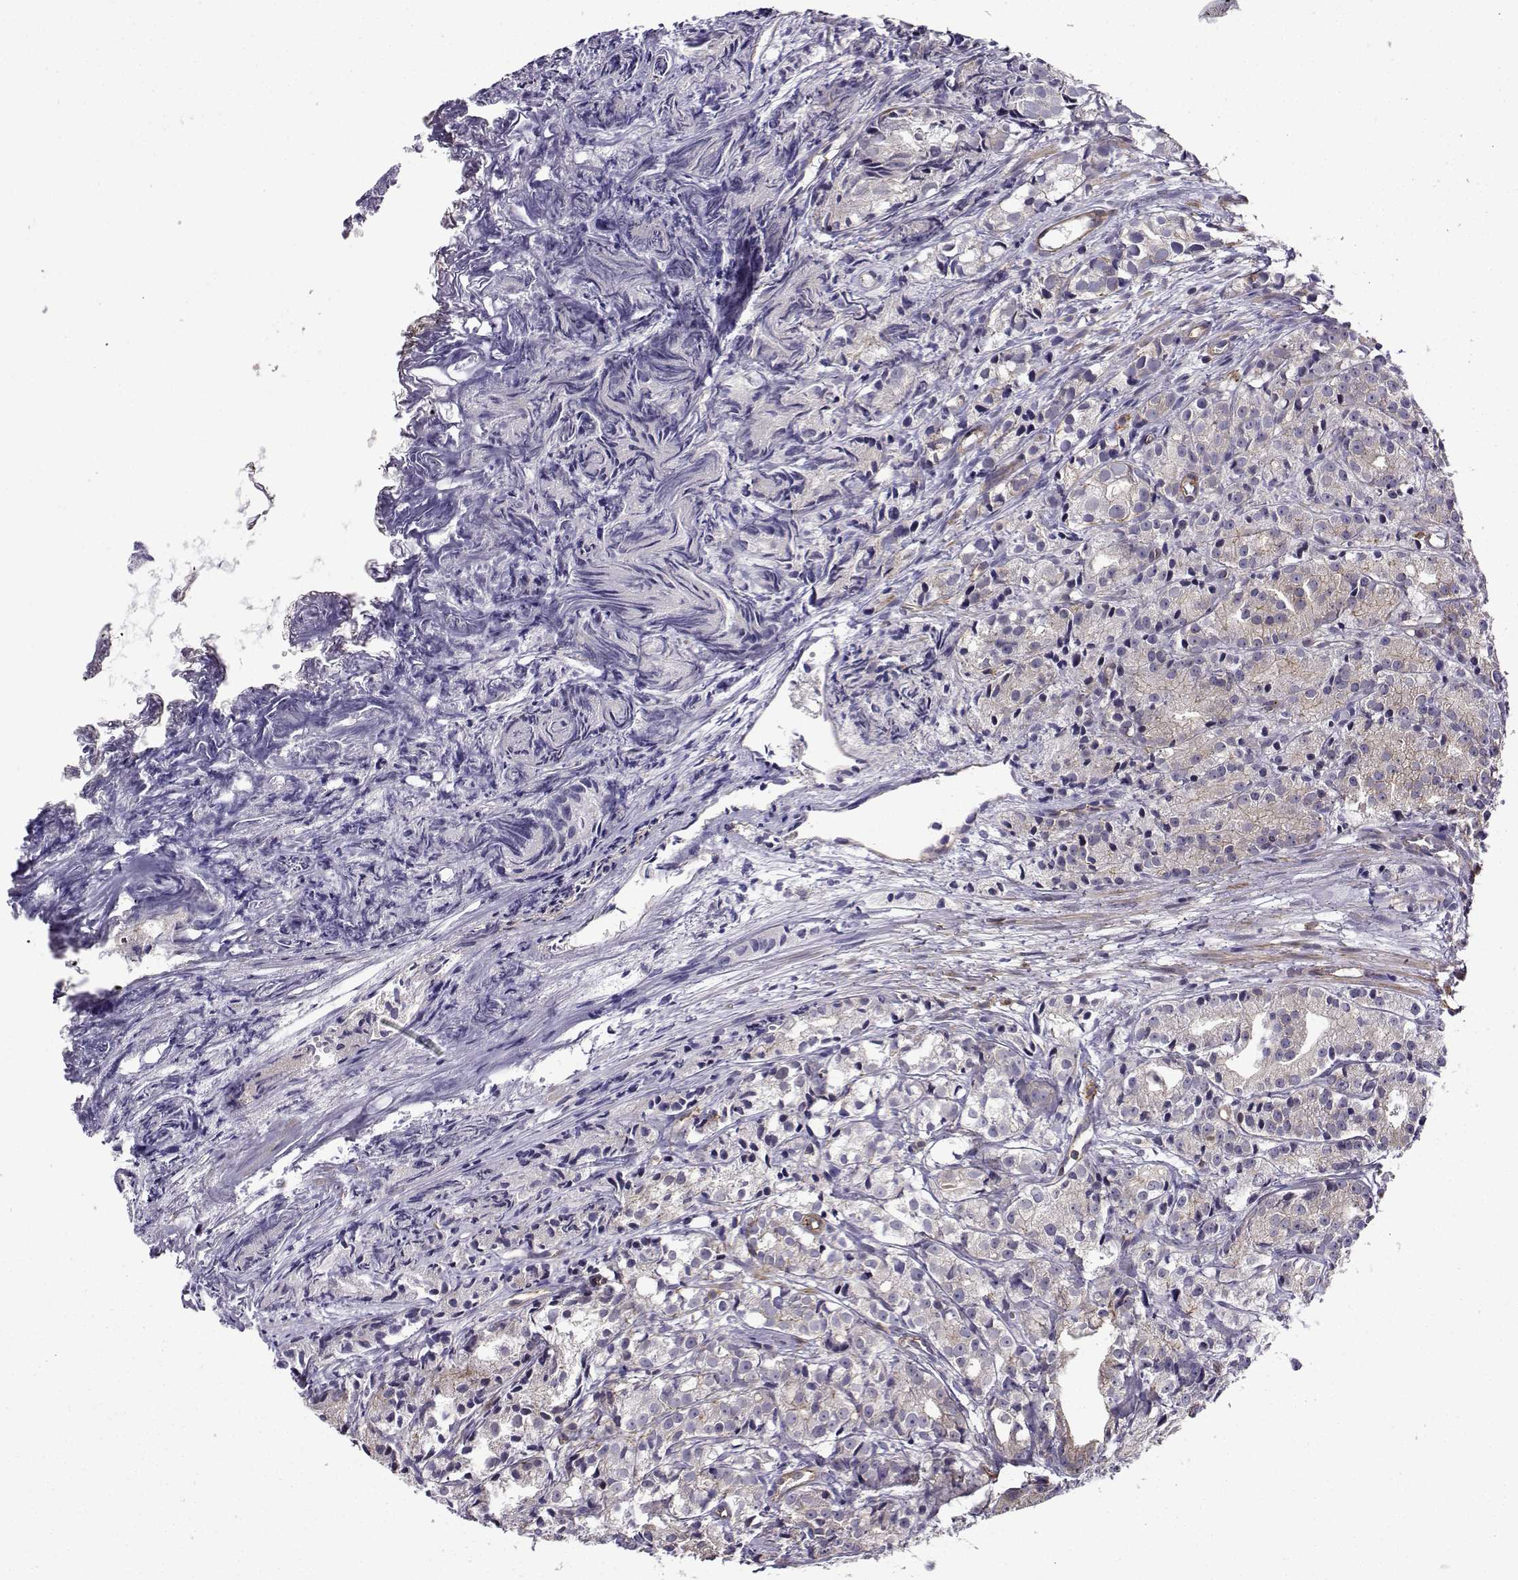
{"staining": {"intensity": "weak", "quantity": "25%-75%", "location": "cytoplasmic/membranous"}, "tissue": "prostate cancer", "cell_type": "Tumor cells", "image_type": "cancer", "snomed": [{"axis": "morphology", "description": "Adenocarcinoma, Medium grade"}, {"axis": "topography", "description": "Prostate"}], "caption": "Prostate cancer (medium-grade adenocarcinoma) stained with DAB immunohistochemistry (IHC) reveals low levels of weak cytoplasmic/membranous expression in approximately 25%-75% of tumor cells.", "gene": "ITGB8", "patient": {"sex": "male", "age": 74}}